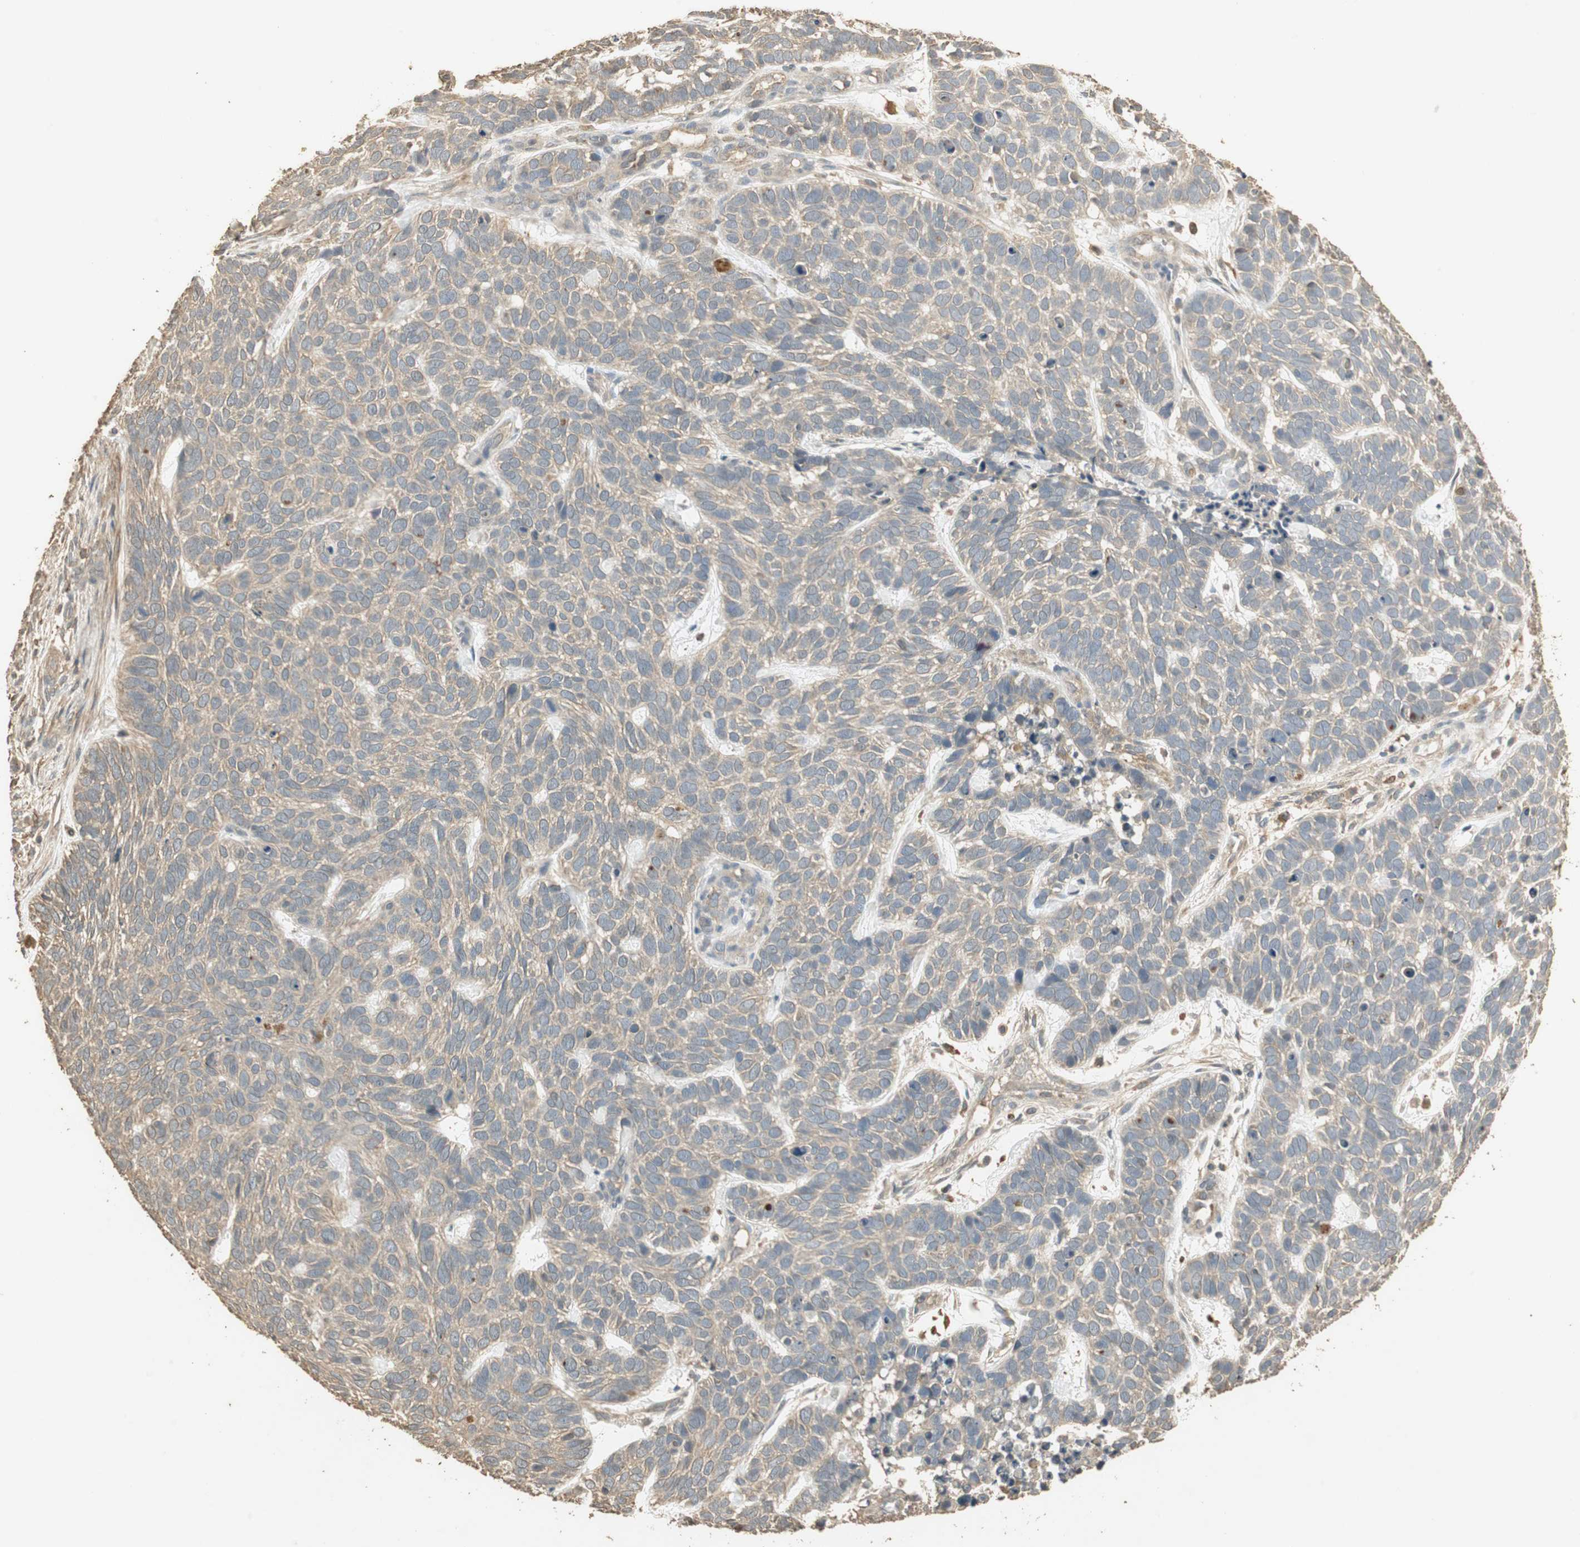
{"staining": {"intensity": "weak", "quantity": "25%-75%", "location": "cytoplasmic/membranous"}, "tissue": "skin cancer", "cell_type": "Tumor cells", "image_type": "cancer", "snomed": [{"axis": "morphology", "description": "Basal cell carcinoma"}, {"axis": "topography", "description": "Skin"}], "caption": "Immunohistochemical staining of basal cell carcinoma (skin) reveals low levels of weak cytoplasmic/membranous expression in about 25%-75% of tumor cells.", "gene": "USP2", "patient": {"sex": "male", "age": 87}}